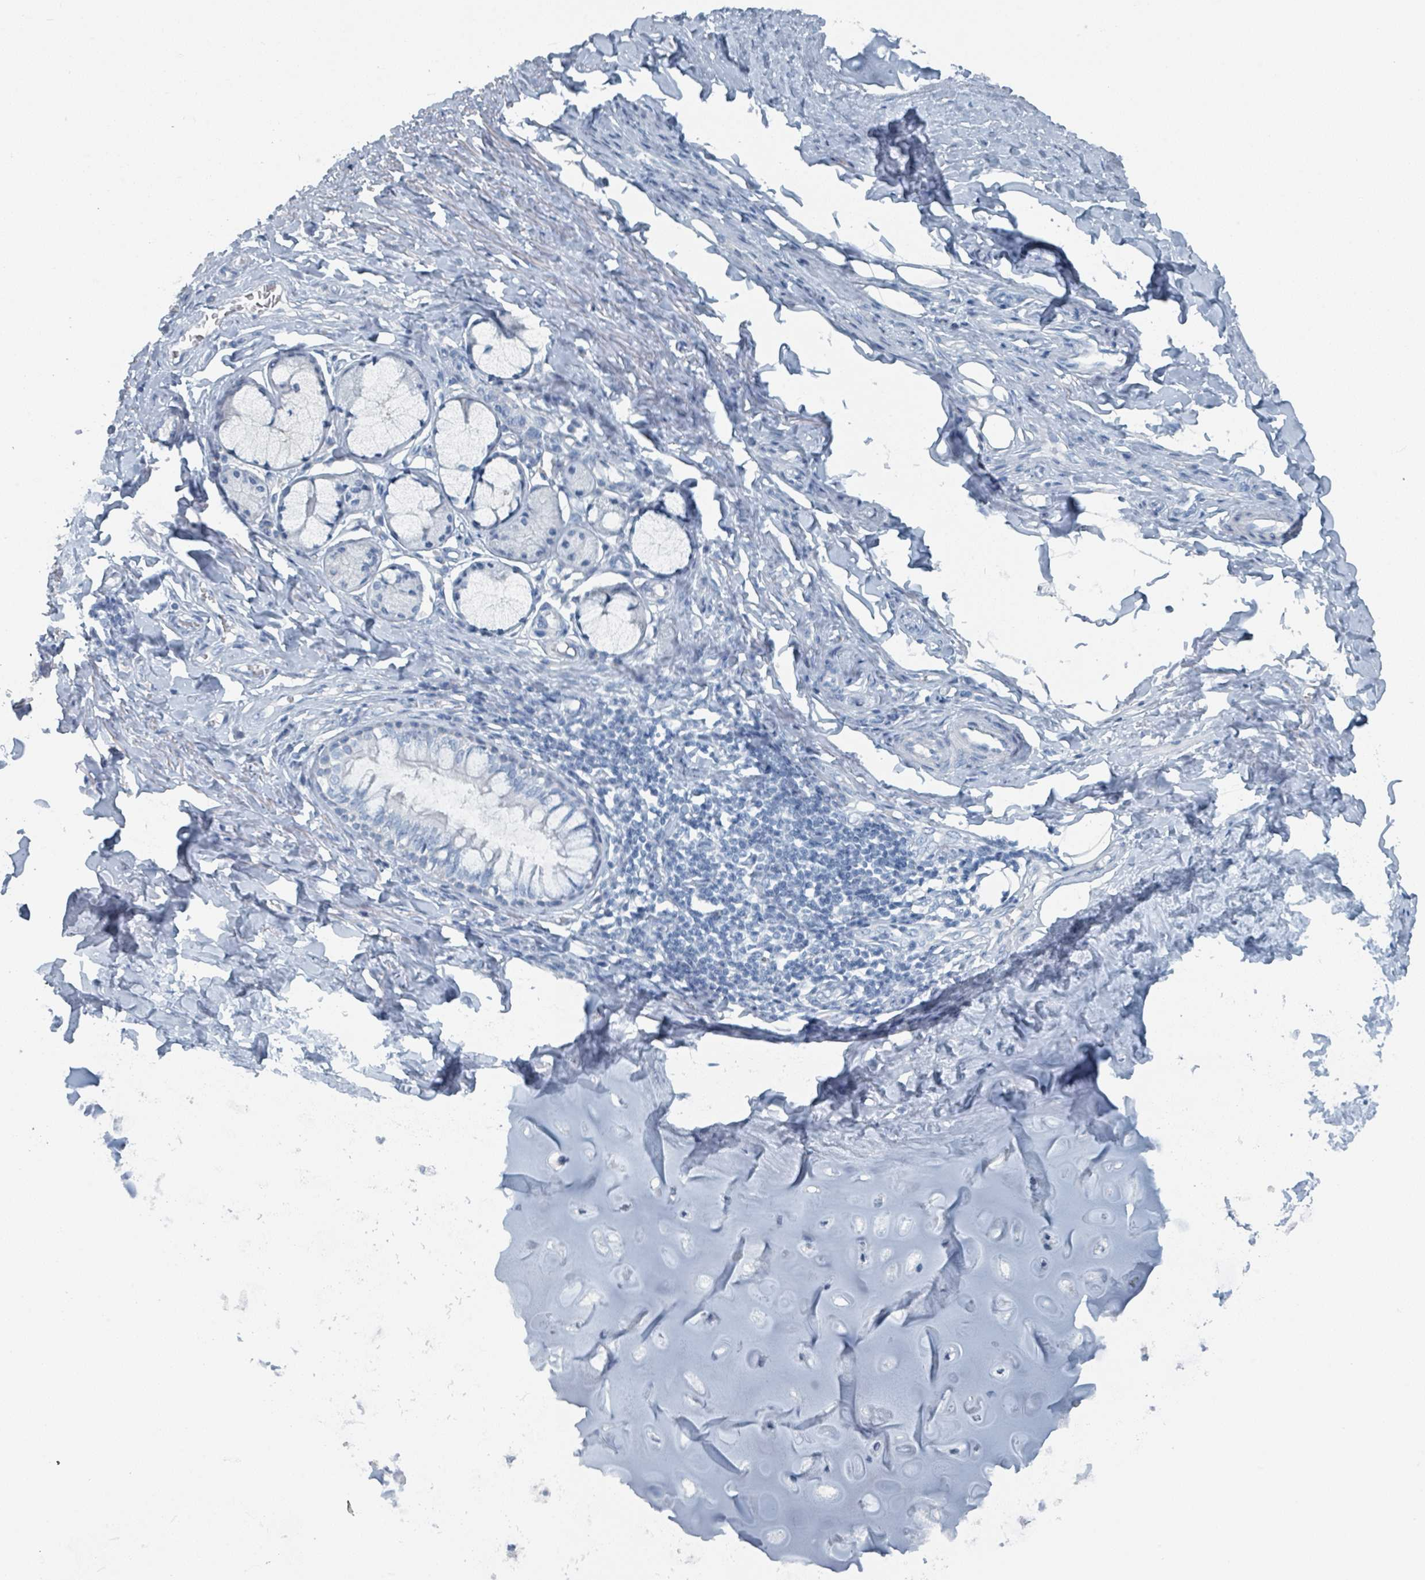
{"staining": {"intensity": "negative", "quantity": "none", "location": "none"}, "tissue": "bronchus", "cell_type": "Respiratory epithelial cells", "image_type": "normal", "snomed": [{"axis": "morphology", "description": "Normal tissue, NOS"}, {"axis": "topography", "description": "Cartilage tissue"}, {"axis": "topography", "description": "Bronchus"}], "caption": "An immunohistochemistry photomicrograph of unremarkable bronchus is shown. There is no staining in respiratory epithelial cells of bronchus. The staining was performed using DAB (3,3'-diaminobenzidine) to visualize the protein expression in brown, while the nuclei were stained in blue with hematoxylin (Magnification: 20x).", "gene": "GAMT", "patient": {"sex": "female", "age": 36}}